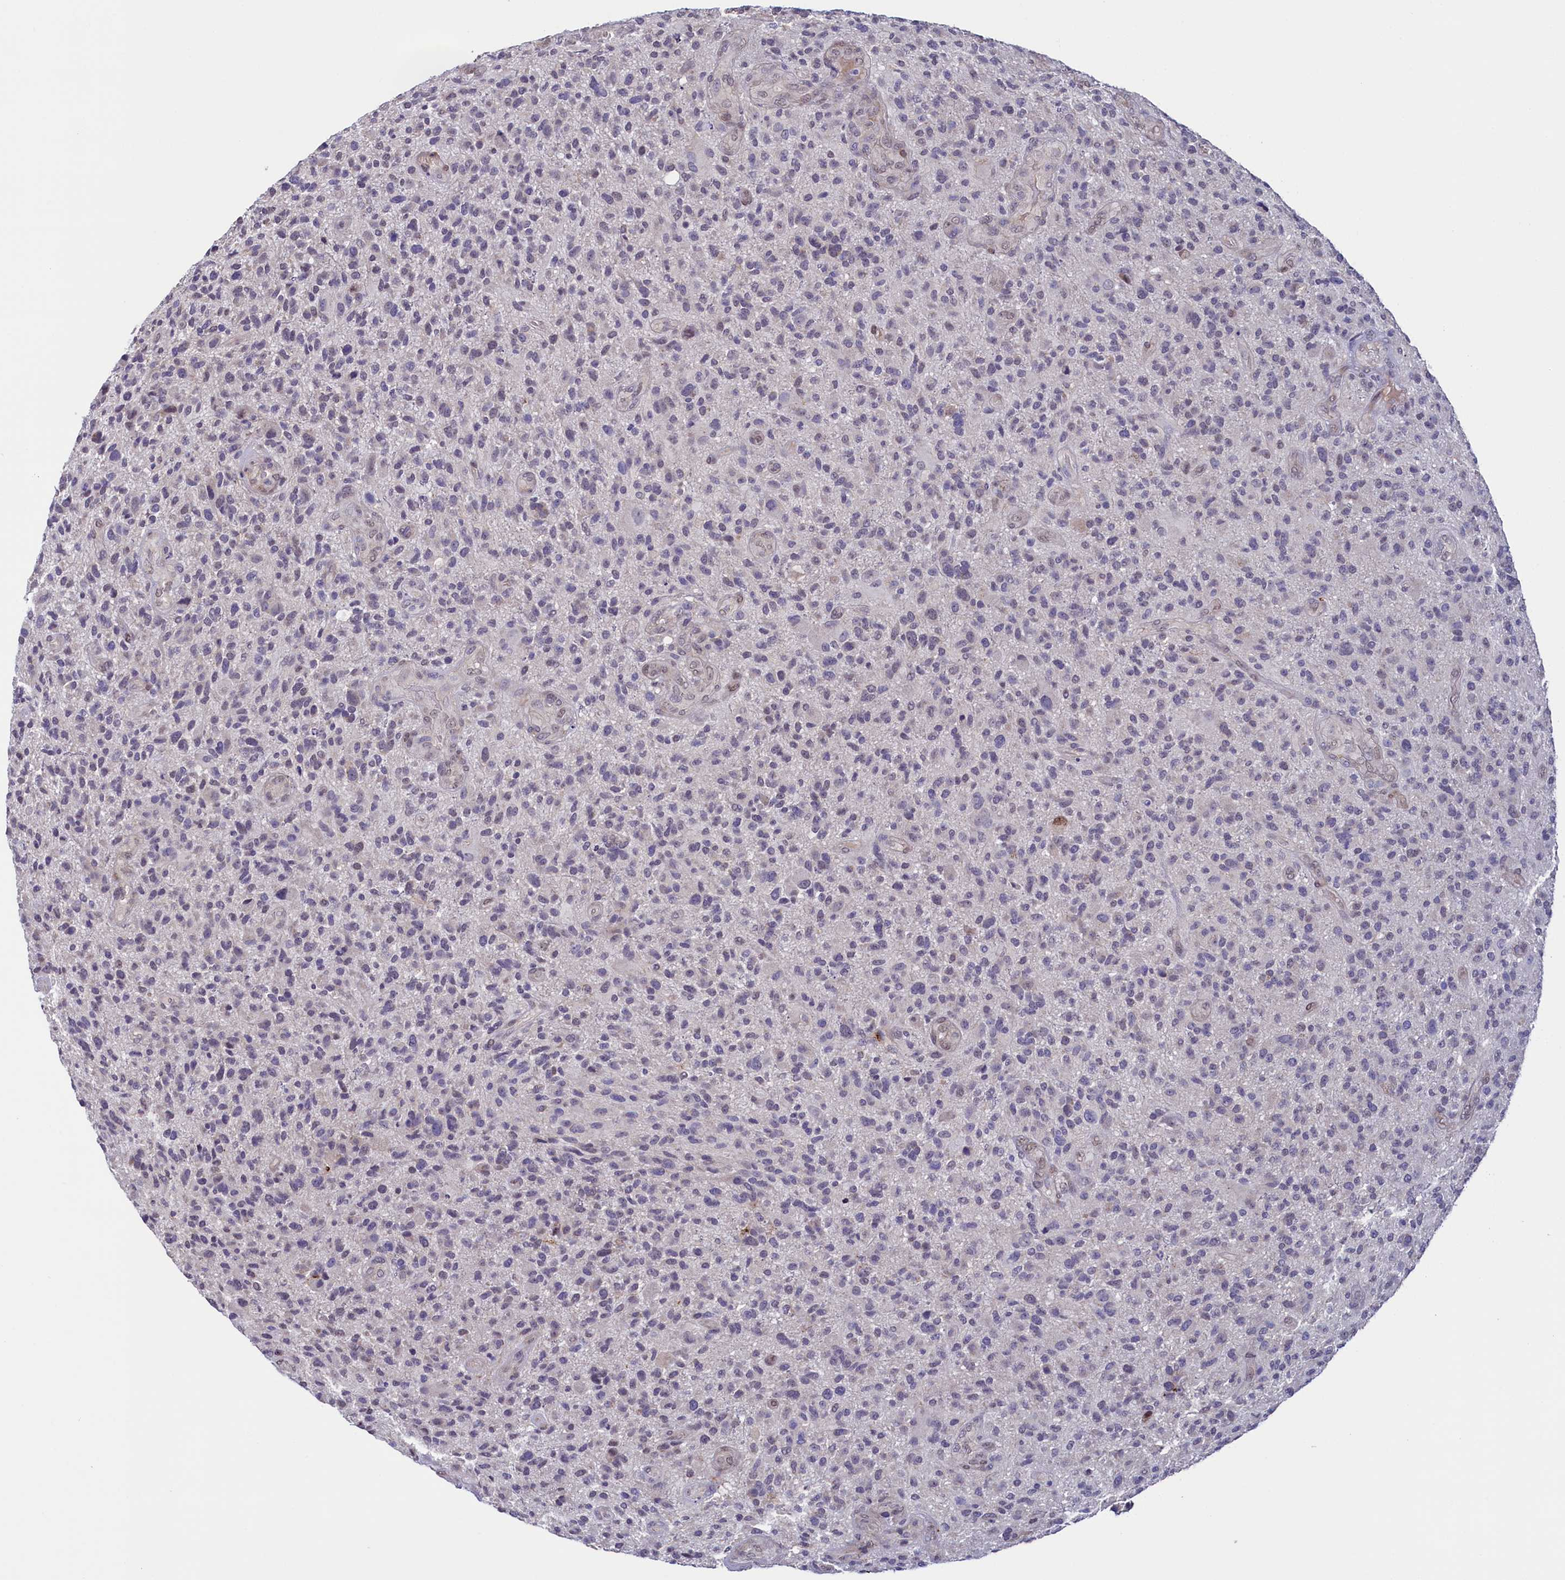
{"staining": {"intensity": "negative", "quantity": "none", "location": "none"}, "tissue": "glioma", "cell_type": "Tumor cells", "image_type": "cancer", "snomed": [{"axis": "morphology", "description": "Glioma, malignant, High grade"}, {"axis": "topography", "description": "Brain"}], "caption": "High magnification brightfield microscopy of glioma stained with DAB (brown) and counterstained with hematoxylin (blue): tumor cells show no significant staining.", "gene": "FLYWCH2", "patient": {"sex": "male", "age": 47}}